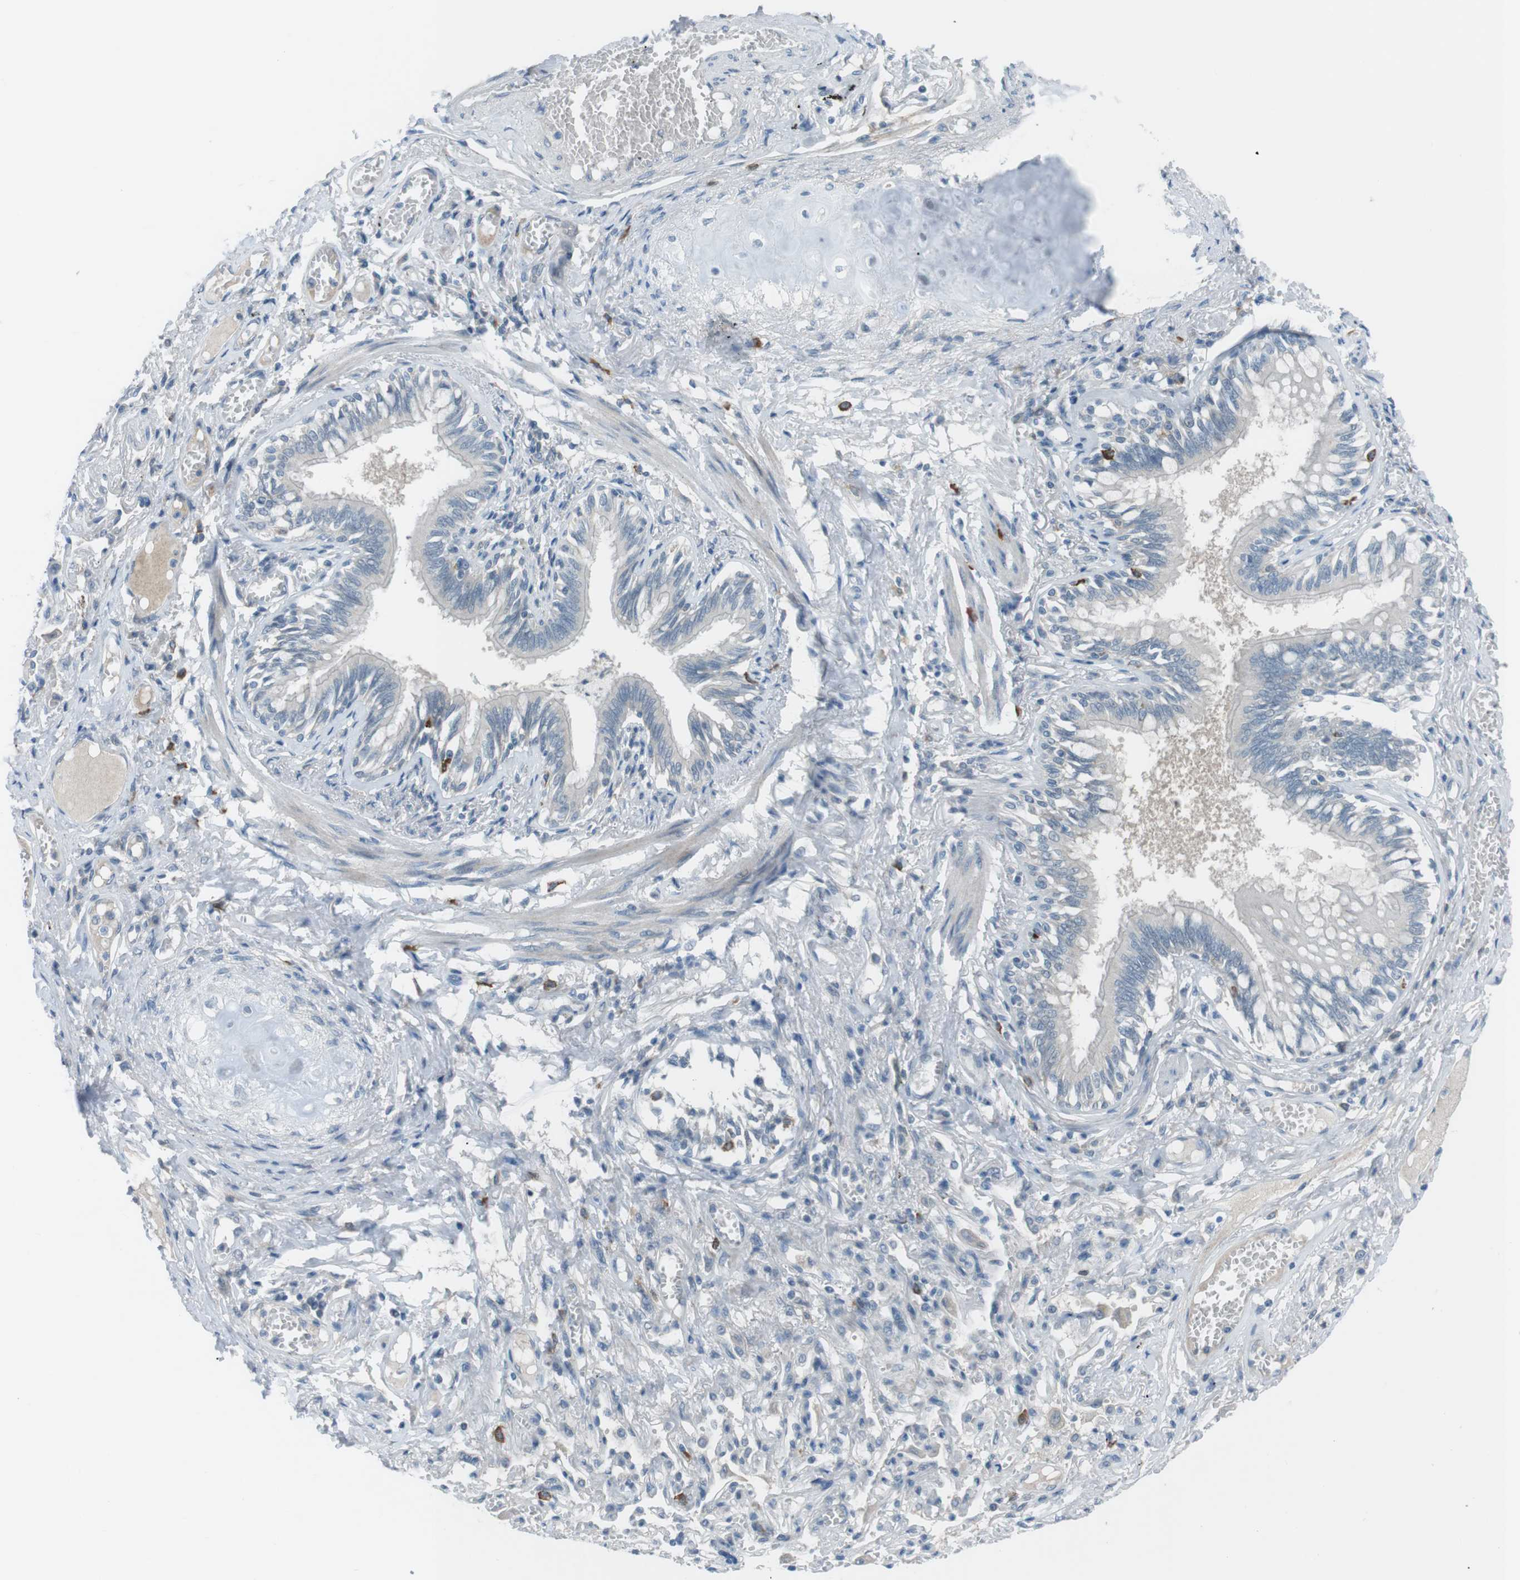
{"staining": {"intensity": "weak", "quantity": ">75%", "location": "cytoplasmic/membranous"}, "tissue": "bronchus", "cell_type": "Respiratory epithelial cells", "image_type": "normal", "snomed": [{"axis": "morphology", "description": "Normal tissue, NOS"}, {"axis": "morphology", "description": "Inflammation, NOS"}, {"axis": "topography", "description": "Cartilage tissue"}, {"axis": "topography", "description": "Lung"}], "caption": "This image exhibits immunohistochemistry staining of benign human bronchus, with low weak cytoplasmic/membranous staining in about >75% of respiratory epithelial cells.", "gene": "FCRLA", "patient": {"sex": "male", "age": 71}}